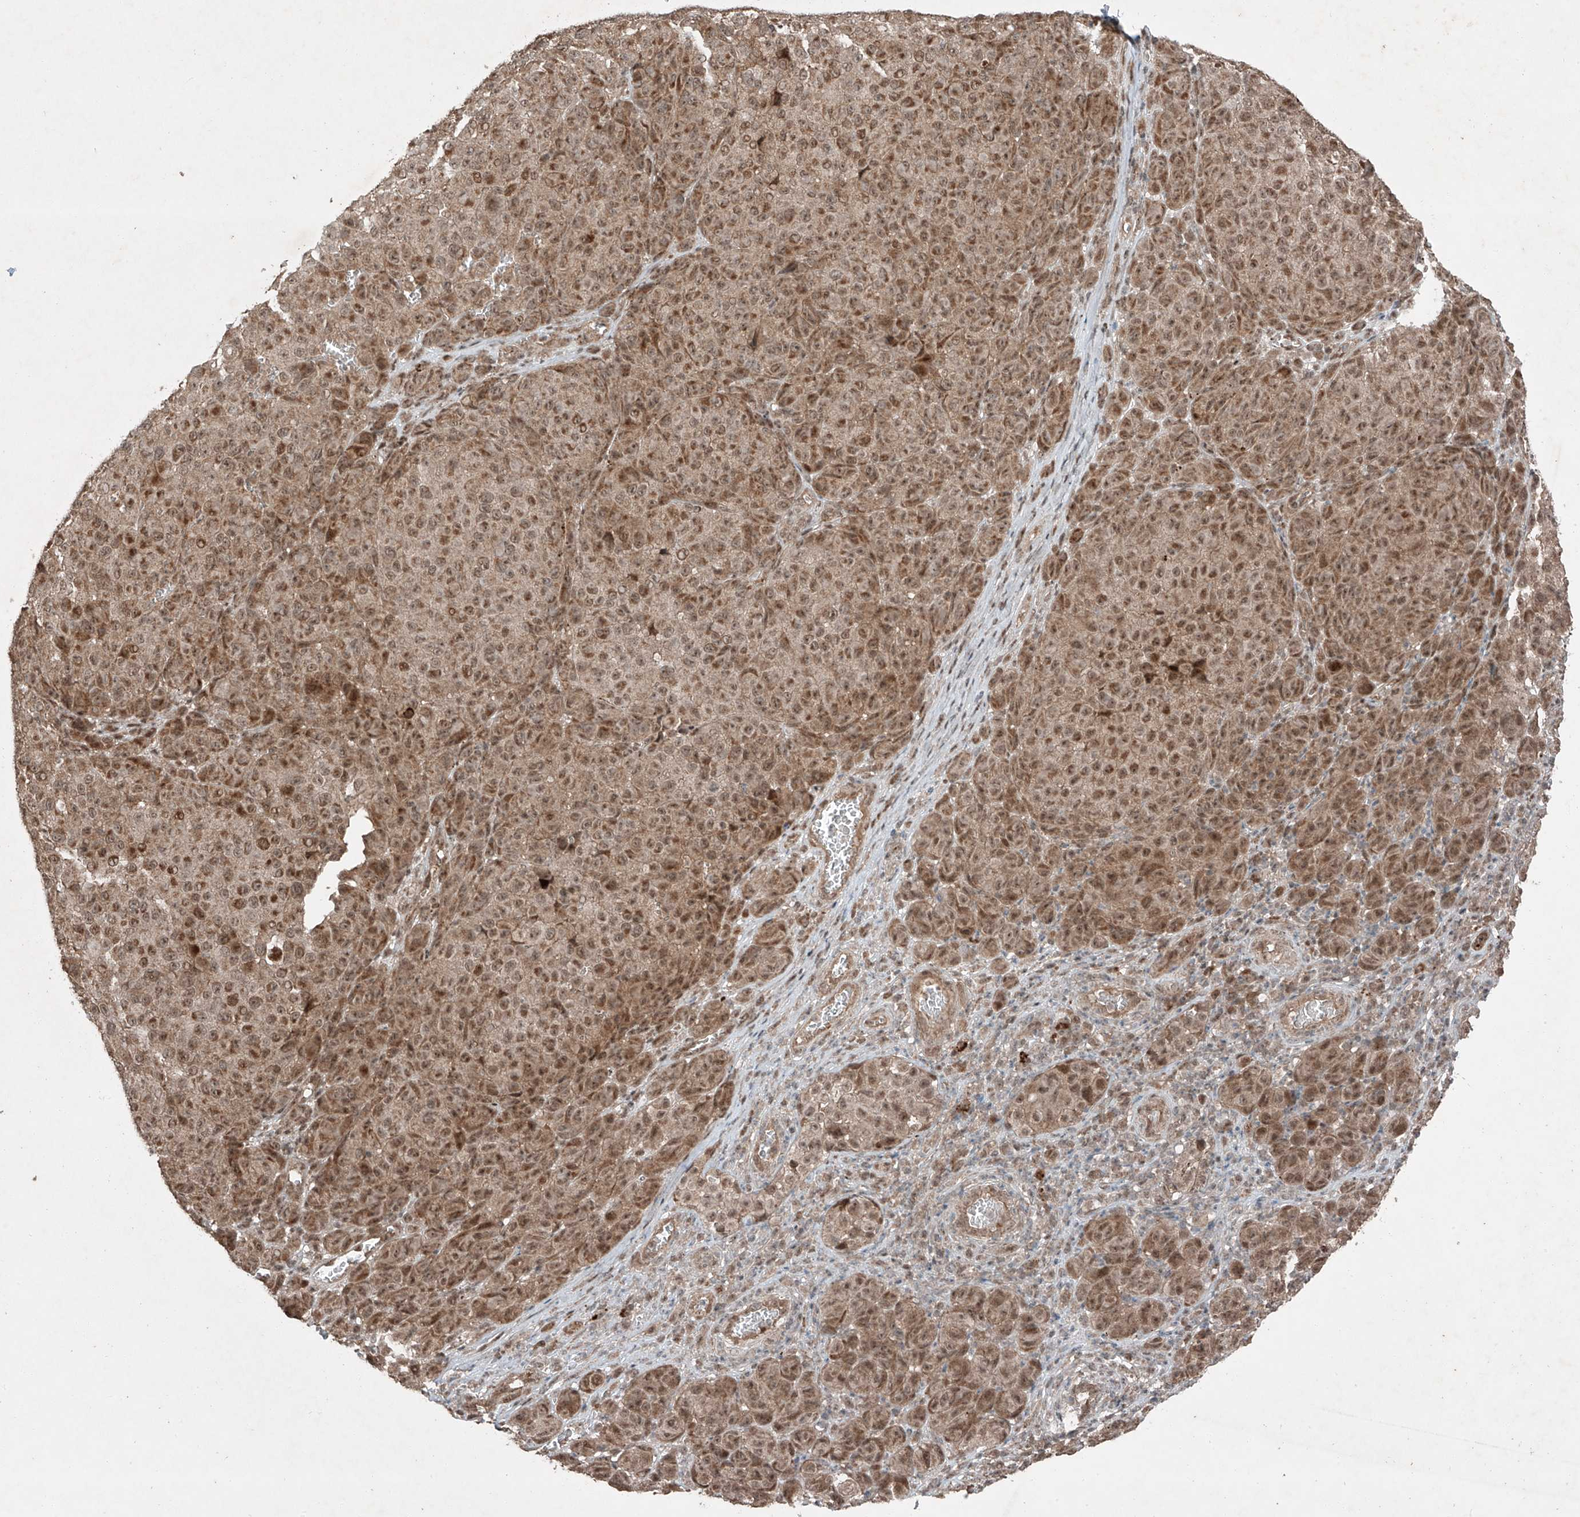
{"staining": {"intensity": "moderate", "quantity": ">75%", "location": "cytoplasmic/membranous,nuclear"}, "tissue": "melanoma", "cell_type": "Tumor cells", "image_type": "cancer", "snomed": [{"axis": "morphology", "description": "Malignant melanoma, NOS"}, {"axis": "topography", "description": "Skin"}], "caption": "Immunohistochemical staining of human malignant melanoma displays medium levels of moderate cytoplasmic/membranous and nuclear protein positivity in approximately >75% of tumor cells. Ihc stains the protein in brown and the nuclei are stained blue.", "gene": "ZNF620", "patient": {"sex": "male", "age": 73}}